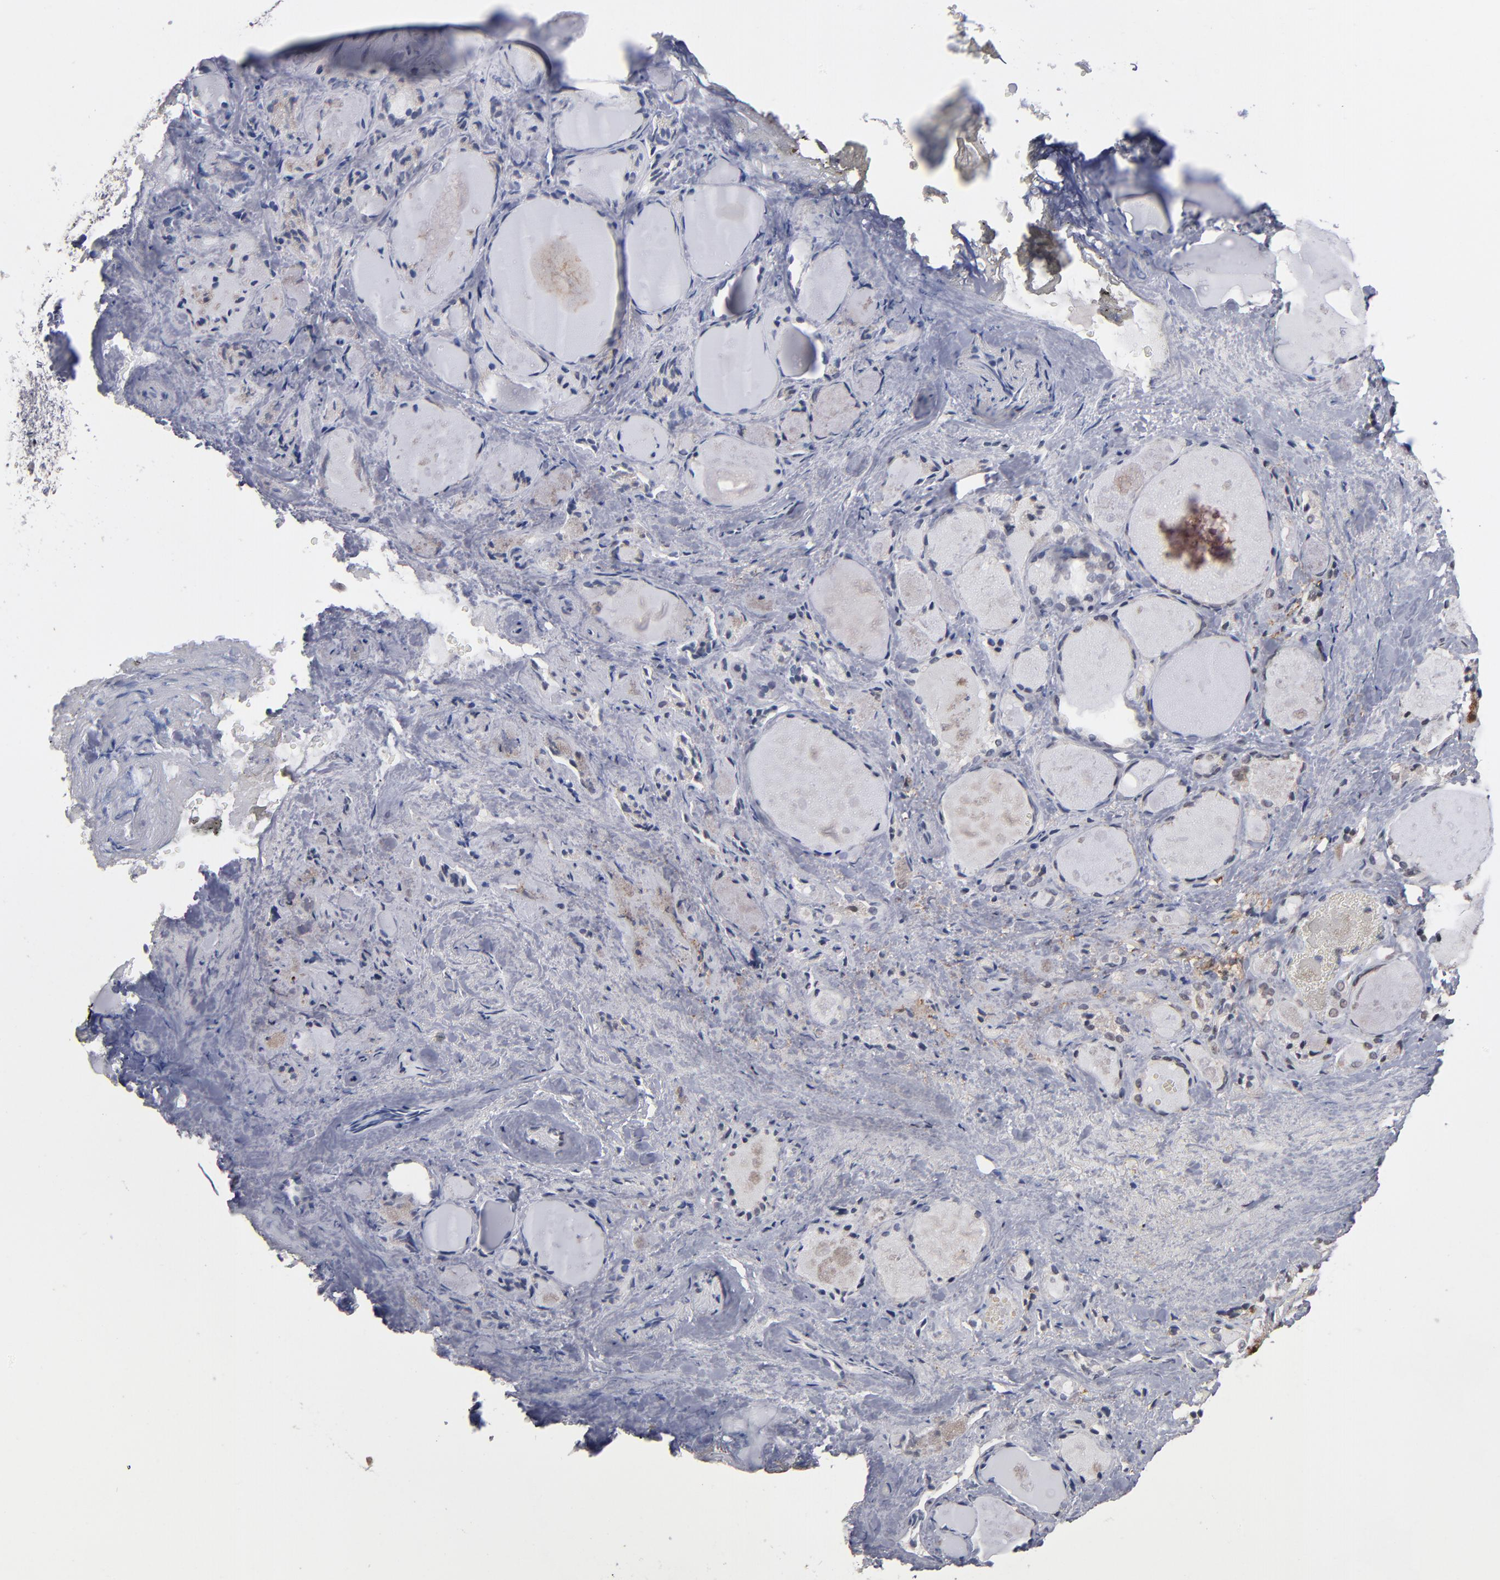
{"staining": {"intensity": "moderate", "quantity": ">75%", "location": "cytoplasmic/membranous,nuclear"}, "tissue": "thyroid gland", "cell_type": "Glandular cells", "image_type": "normal", "snomed": [{"axis": "morphology", "description": "Normal tissue, NOS"}, {"axis": "topography", "description": "Thyroid gland"}], "caption": "Normal thyroid gland displays moderate cytoplasmic/membranous,nuclear staining in about >75% of glandular cells, visualized by immunohistochemistry.", "gene": "HUWE1", "patient": {"sex": "female", "age": 75}}